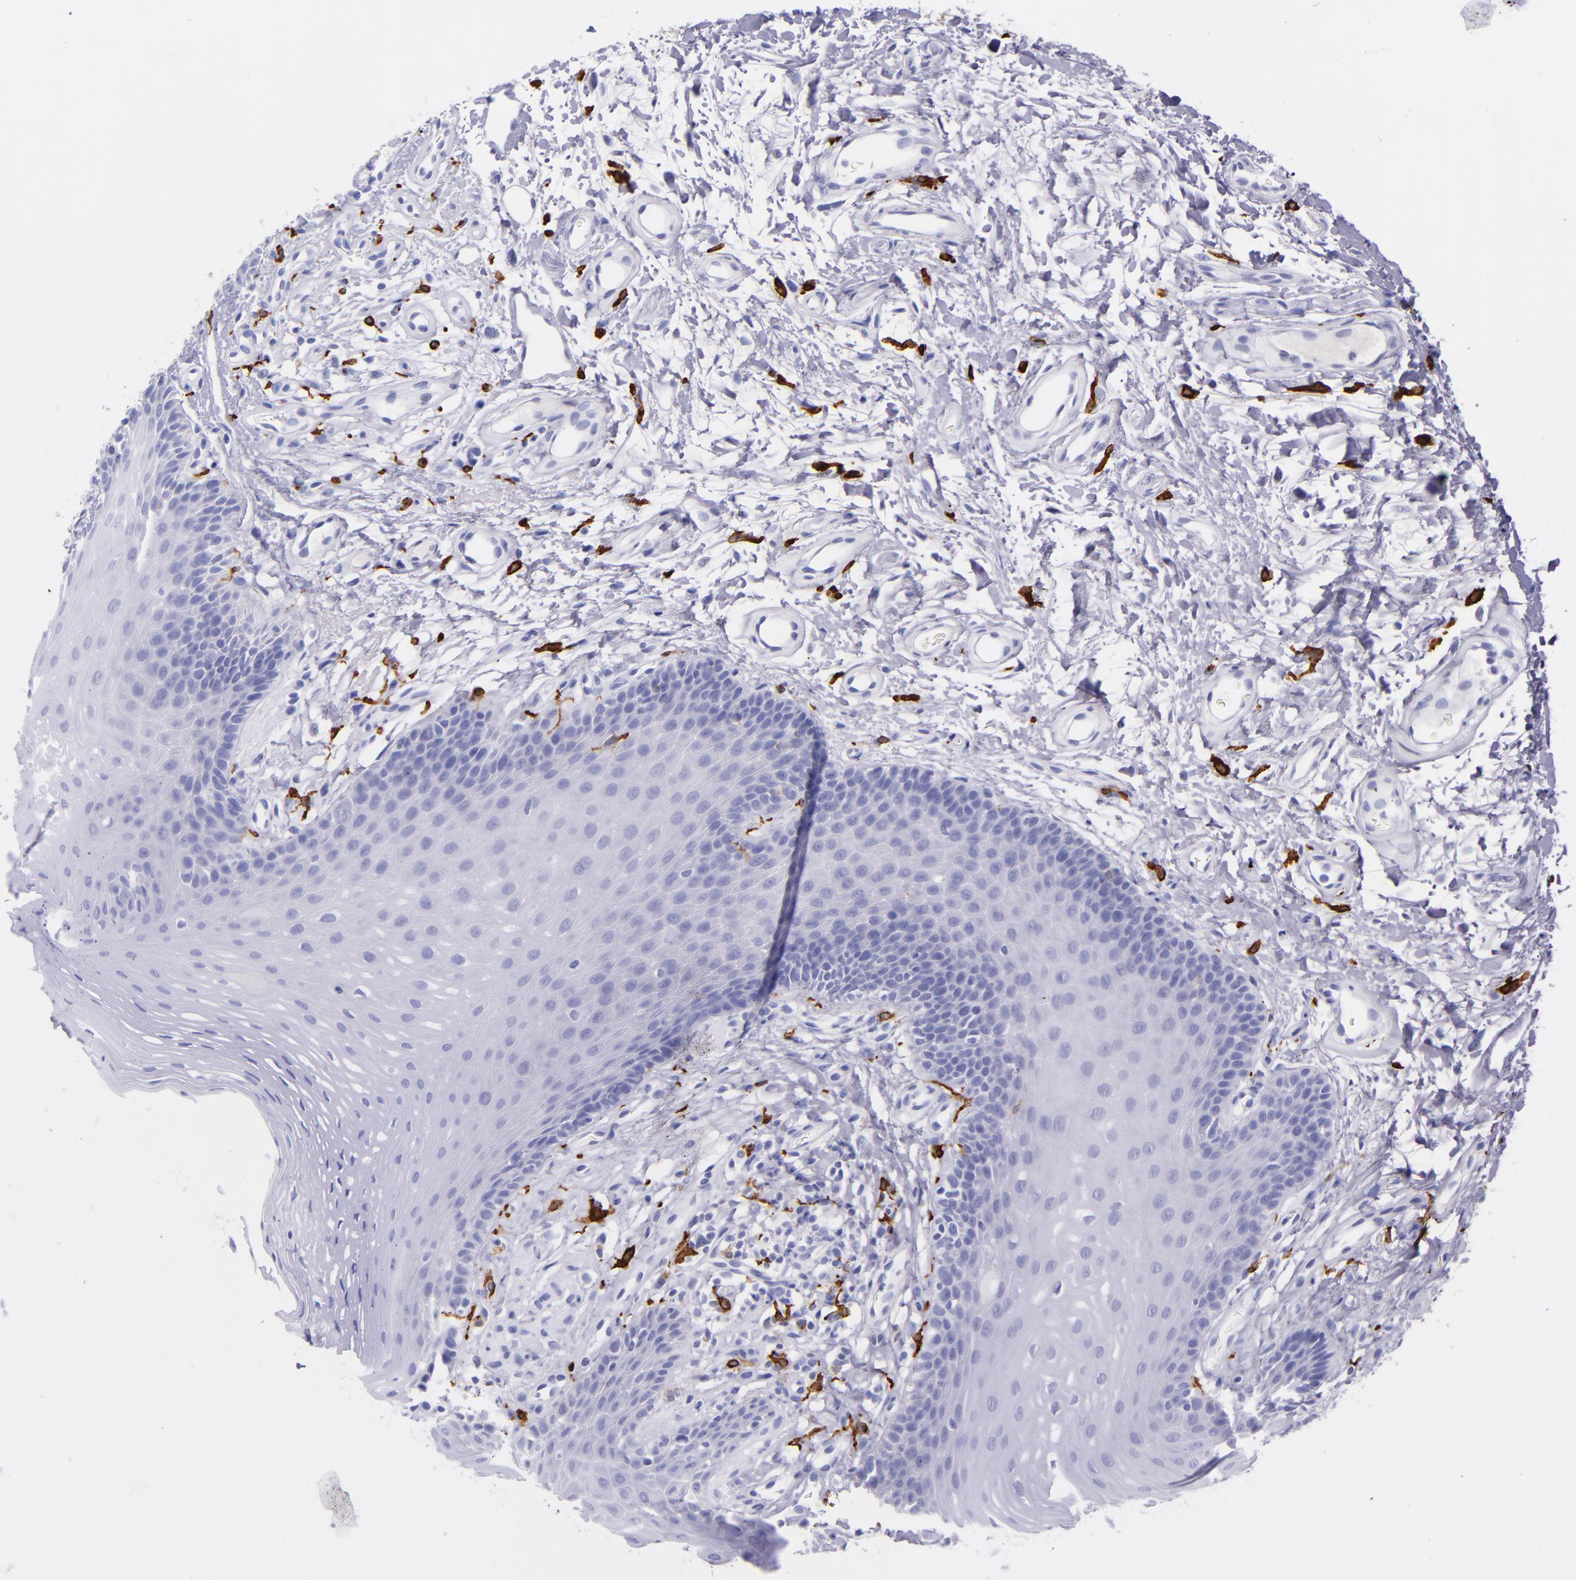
{"staining": {"intensity": "negative", "quantity": "none", "location": "none"}, "tissue": "oral mucosa", "cell_type": "Squamous epithelial cells", "image_type": "normal", "snomed": [{"axis": "morphology", "description": "Normal tissue, NOS"}, {"axis": "topography", "description": "Oral tissue"}], "caption": "IHC of normal oral mucosa demonstrates no staining in squamous epithelial cells.", "gene": "CD163", "patient": {"sex": "male", "age": 62}}